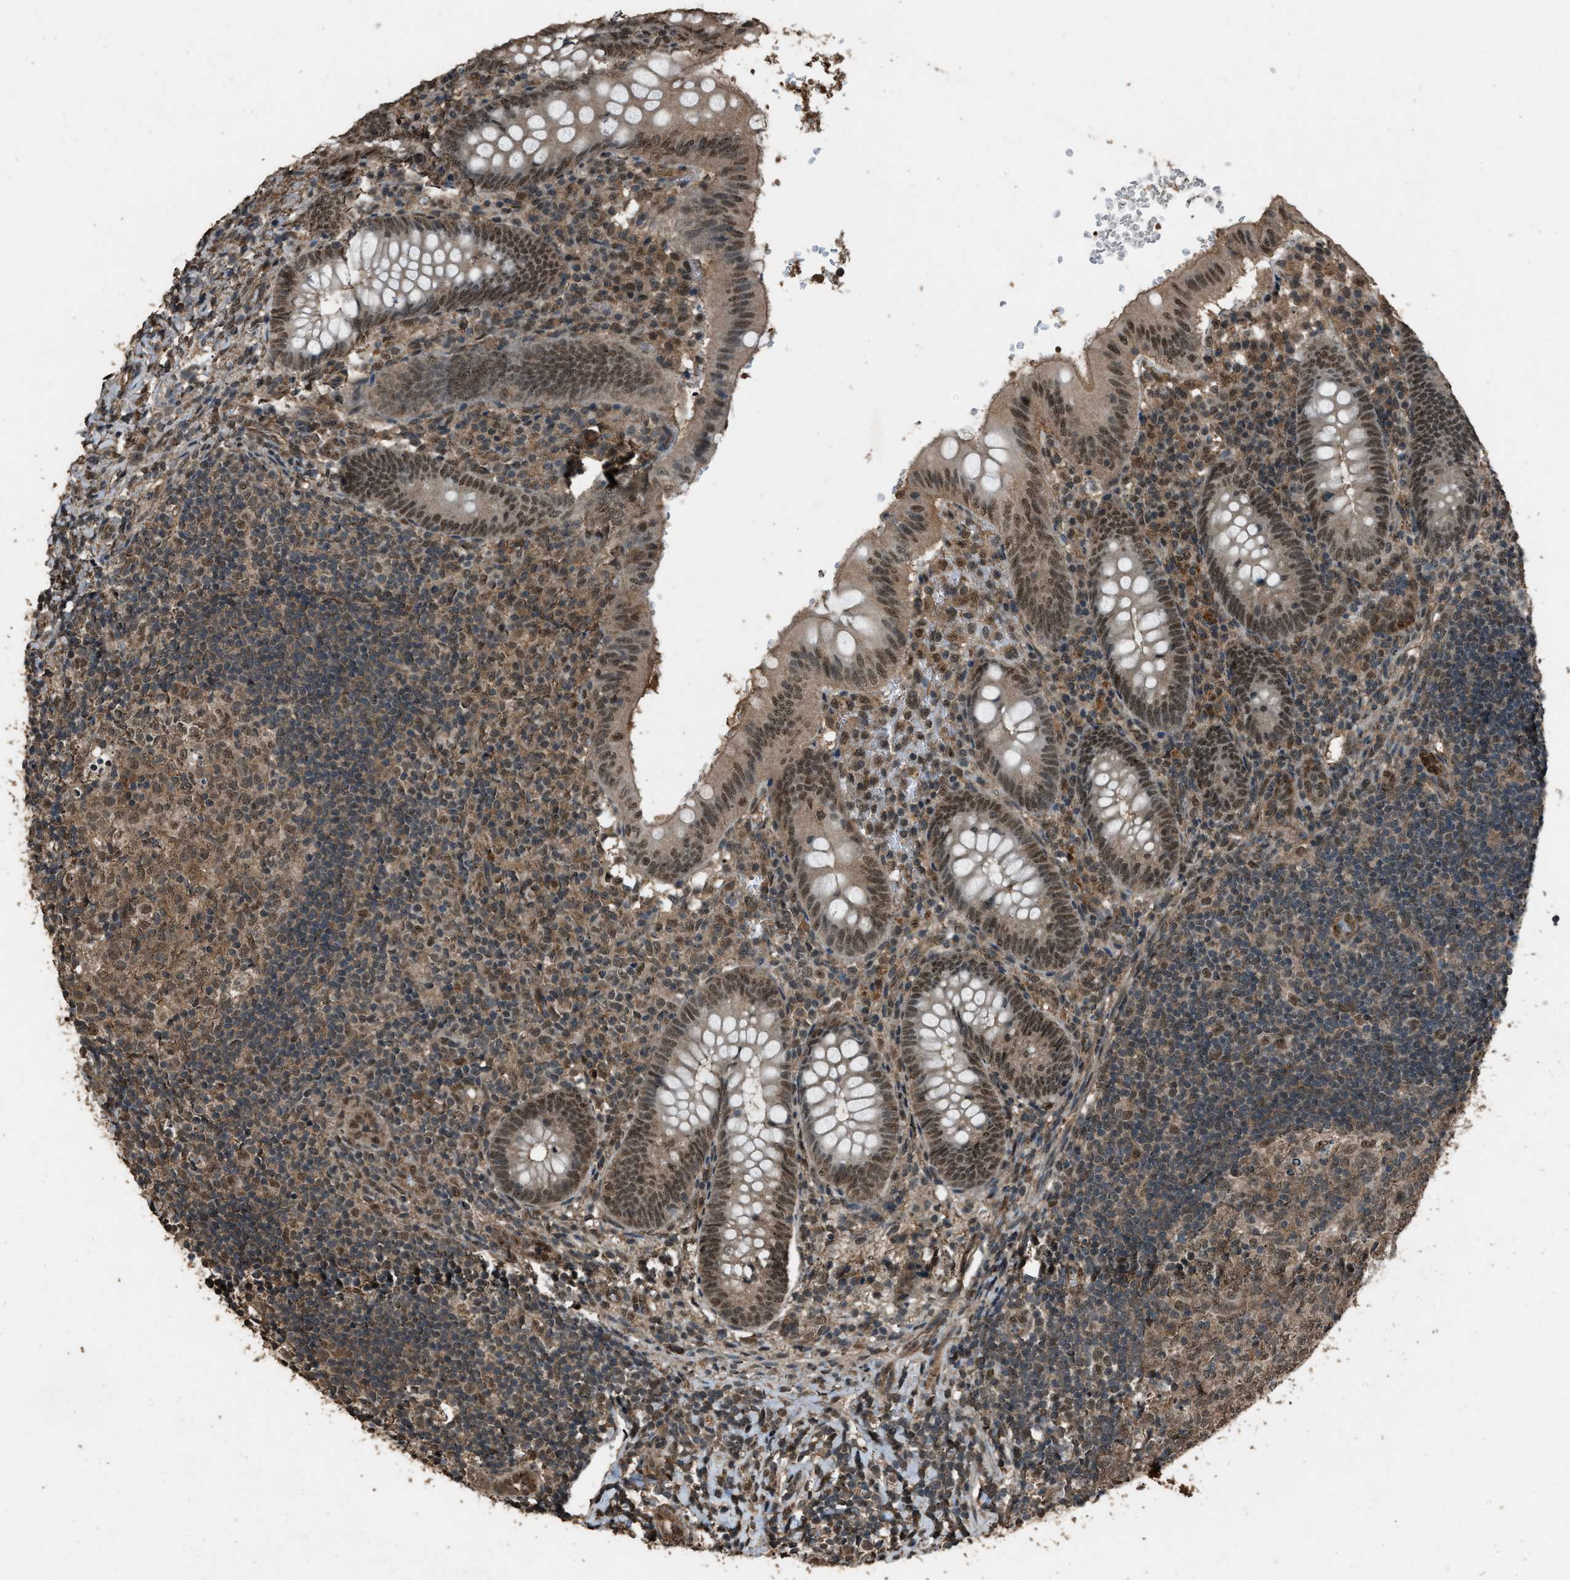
{"staining": {"intensity": "moderate", "quantity": ">75%", "location": "cytoplasmic/membranous,nuclear"}, "tissue": "appendix", "cell_type": "Glandular cells", "image_type": "normal", "snomed": [{"axis": "morphology", "description": "Normal tissue, NOS"}, {"axis": "topography", "description": "Appendix"}], "caption": "DAB (3,3'-diaminobenzidine) immunohistochemical staining of normal appendix displays moderate cytoplasmic/membranous,nuclear protein positivity in approximately >75% of glandular cells.", "gene": "SERTAD2", "patient": {"sex": "male", "age": 8}}